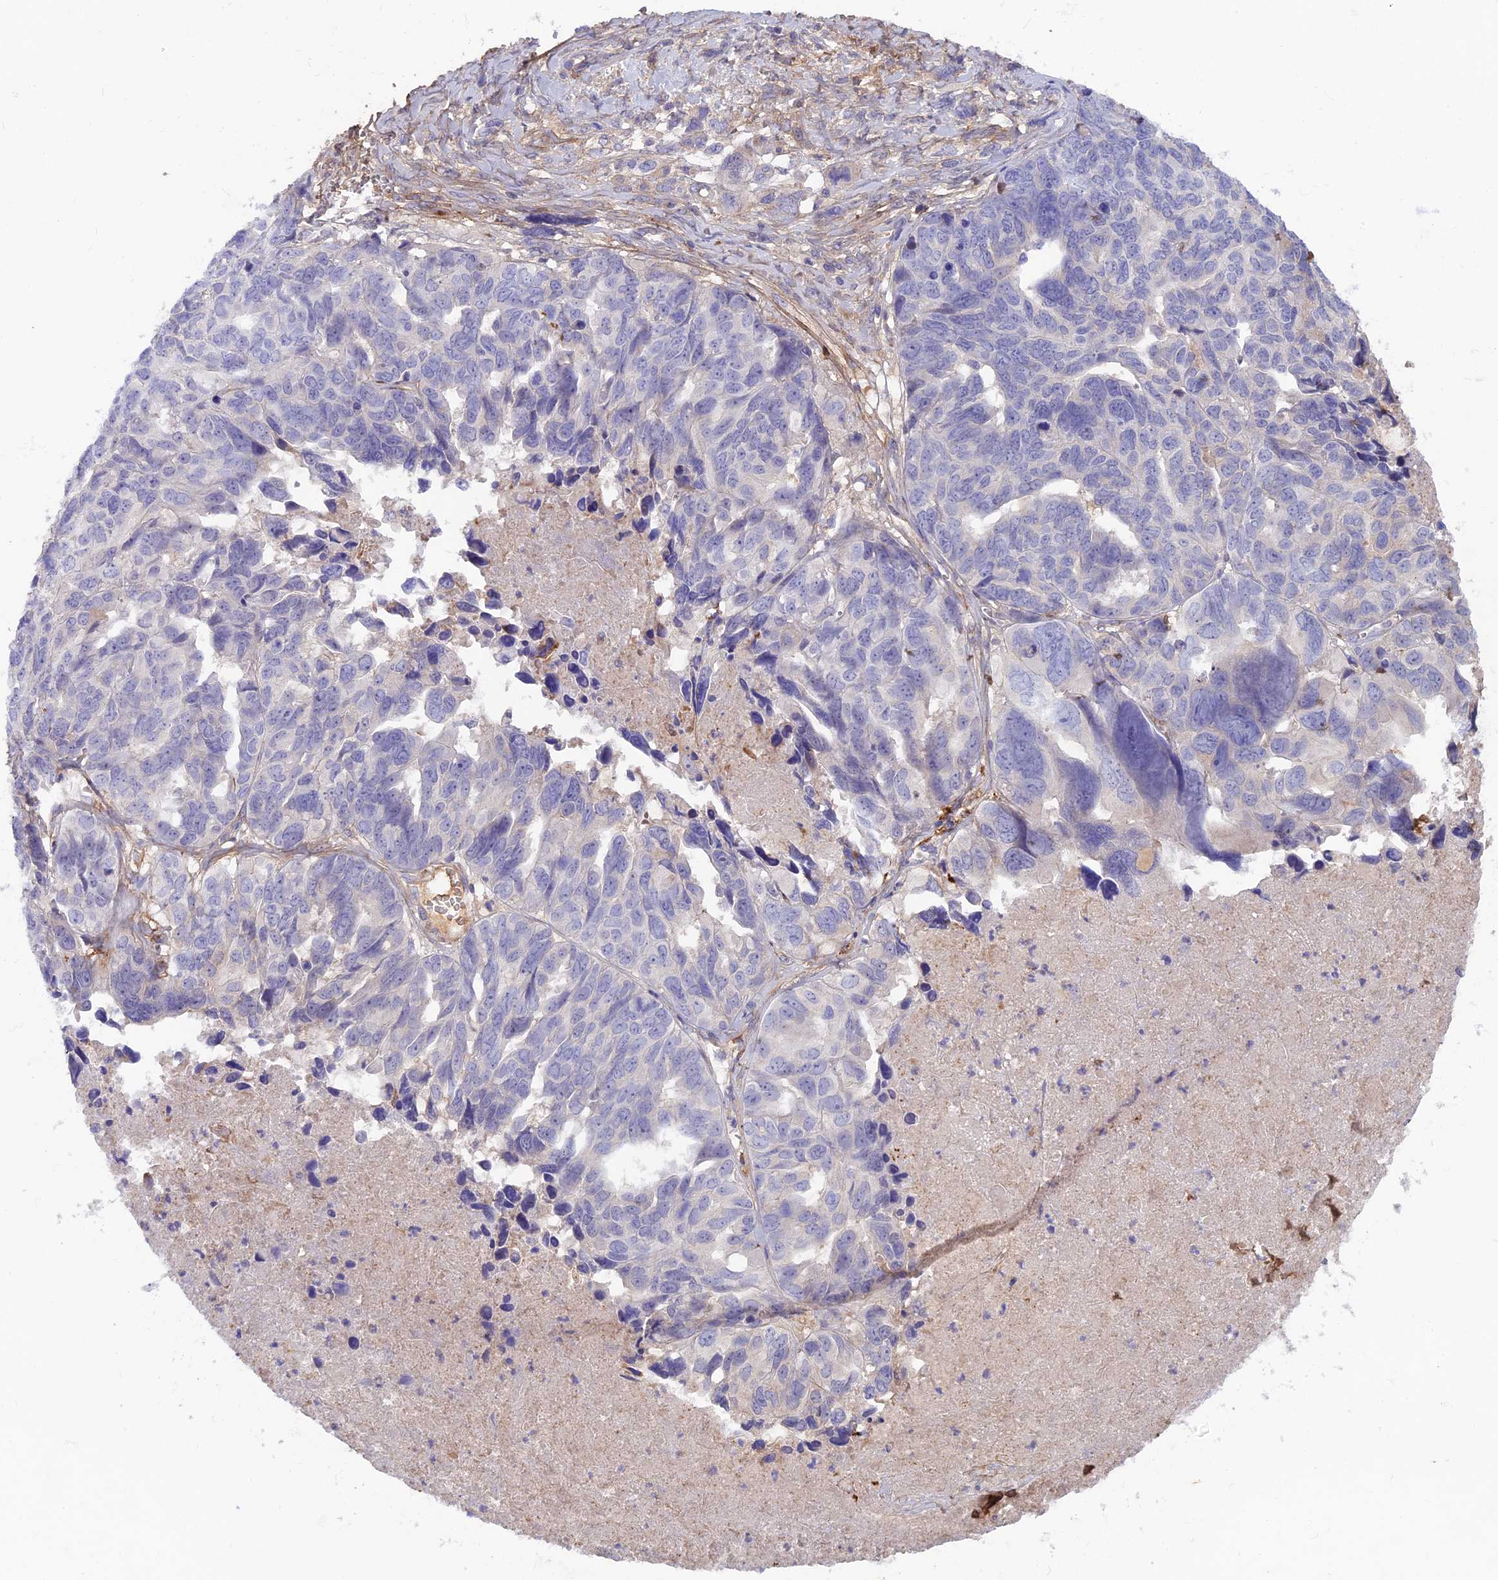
{"staining": {"intensity": "negative", "quantity": "none", "location": "none"}, "tissue": "ovarian cancer", "cell_type": "Tumor cells", "image_type": "cancer", "snomed": [{"axis": "morphology", "description": "Cystadenocarcinoma, serous, NOS"}, {"axis": "topography", "description": "Ovary"}], "caption": "Protein analysis of ovarian cancer (serous cystadenocarcinoma) shows no significant expression in tumor cells.", "gene": "COL4A3", "patient": {"sex": "female", "age": 79}}